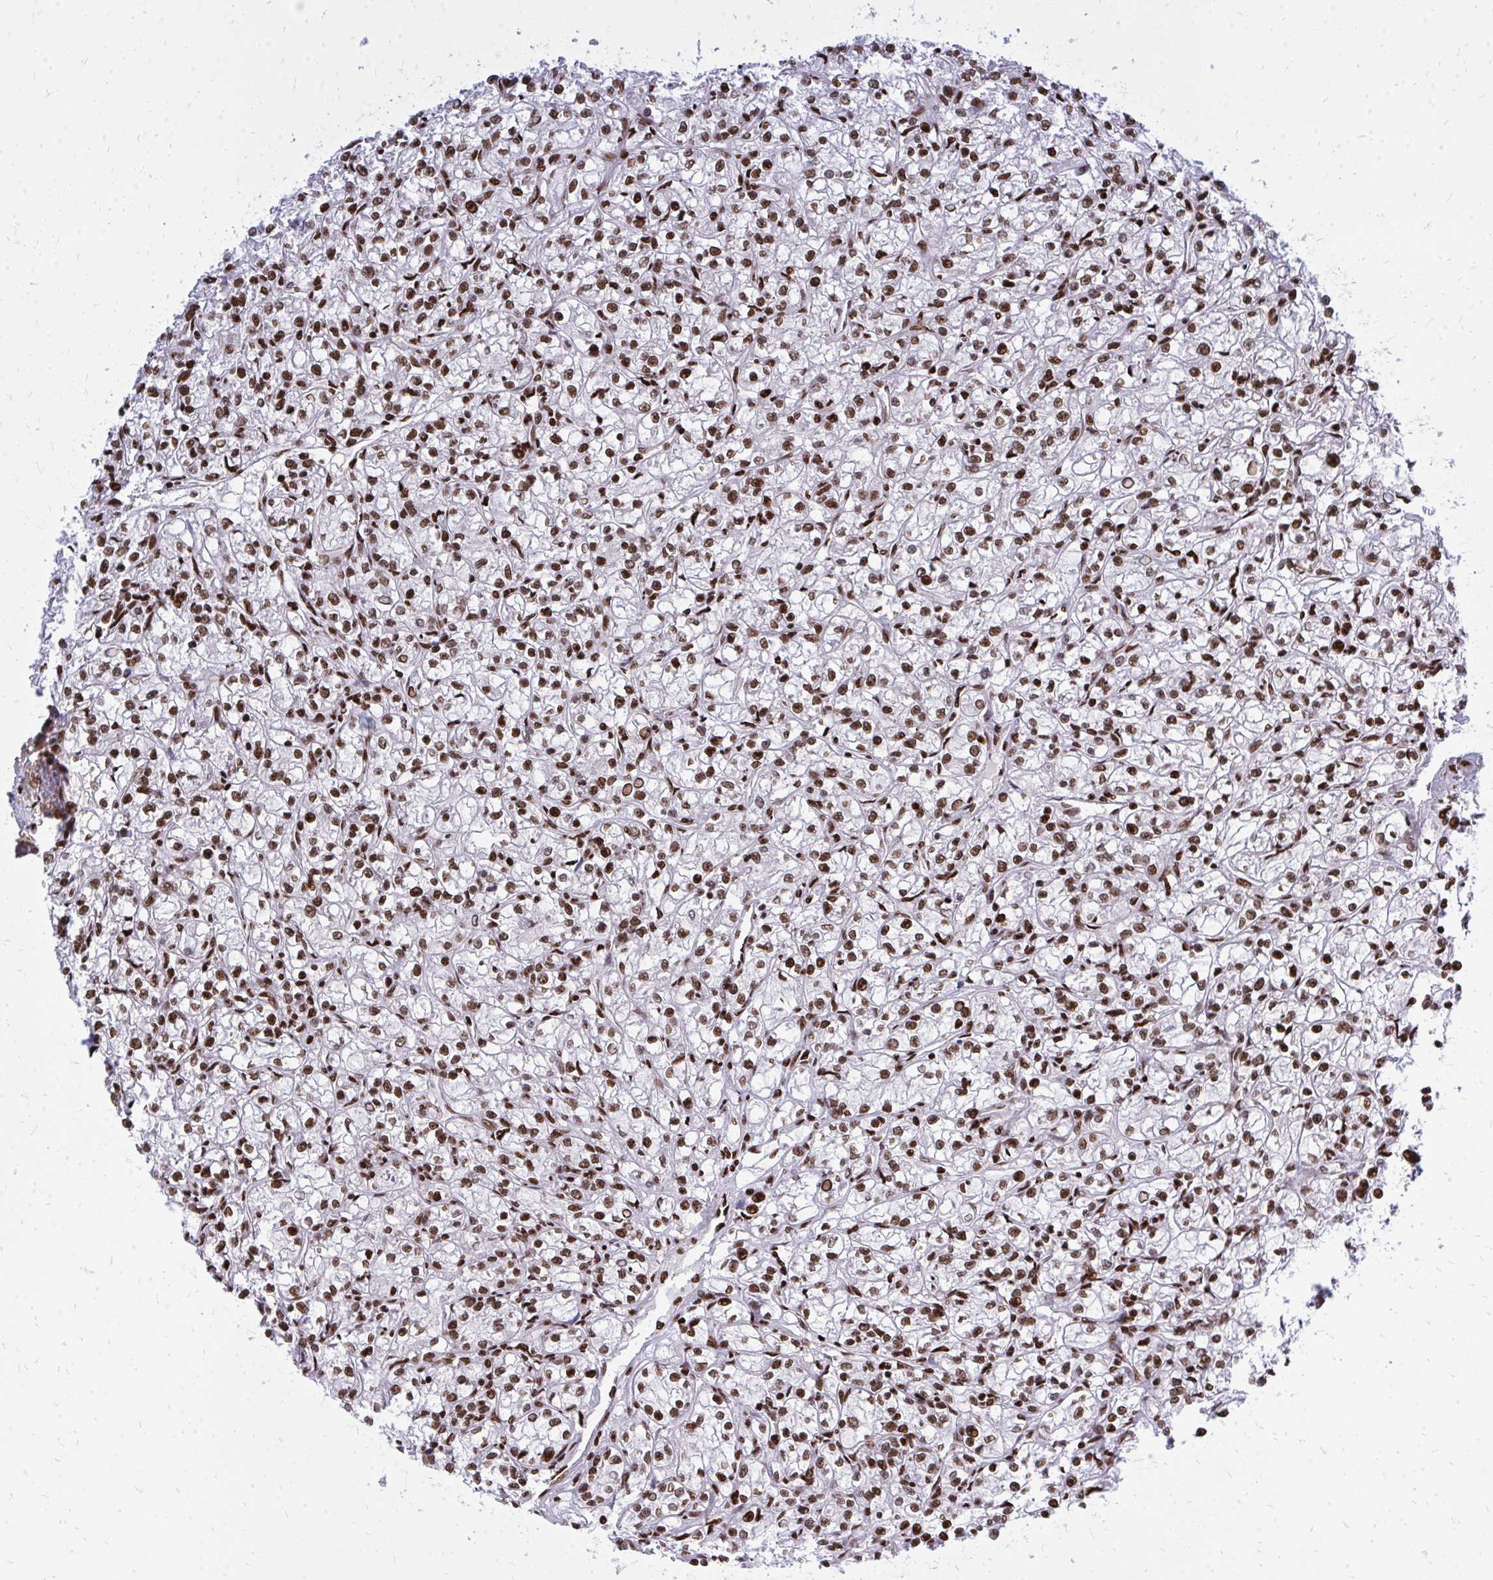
{"staining": {"intensity": "strong", "quantity": ">75%", "location": "nuclear"}, "tissue": "renal cancer", "cell_type": "Tumor cells", "image_type": "cancer", "snomed": [{"axis": "morphology", "description": "Adenocarcinoma, NOS"}, {"axis": "topography", "description": "Kidney"}], "caption": "A micrograph showing strong nuclear staining in about >75% of tumor cells in renal cancer, as visualized by brown immunohistochemical staining.", "gene": "TBL1Y", "patient": {"sex": "female", "age": 59}}